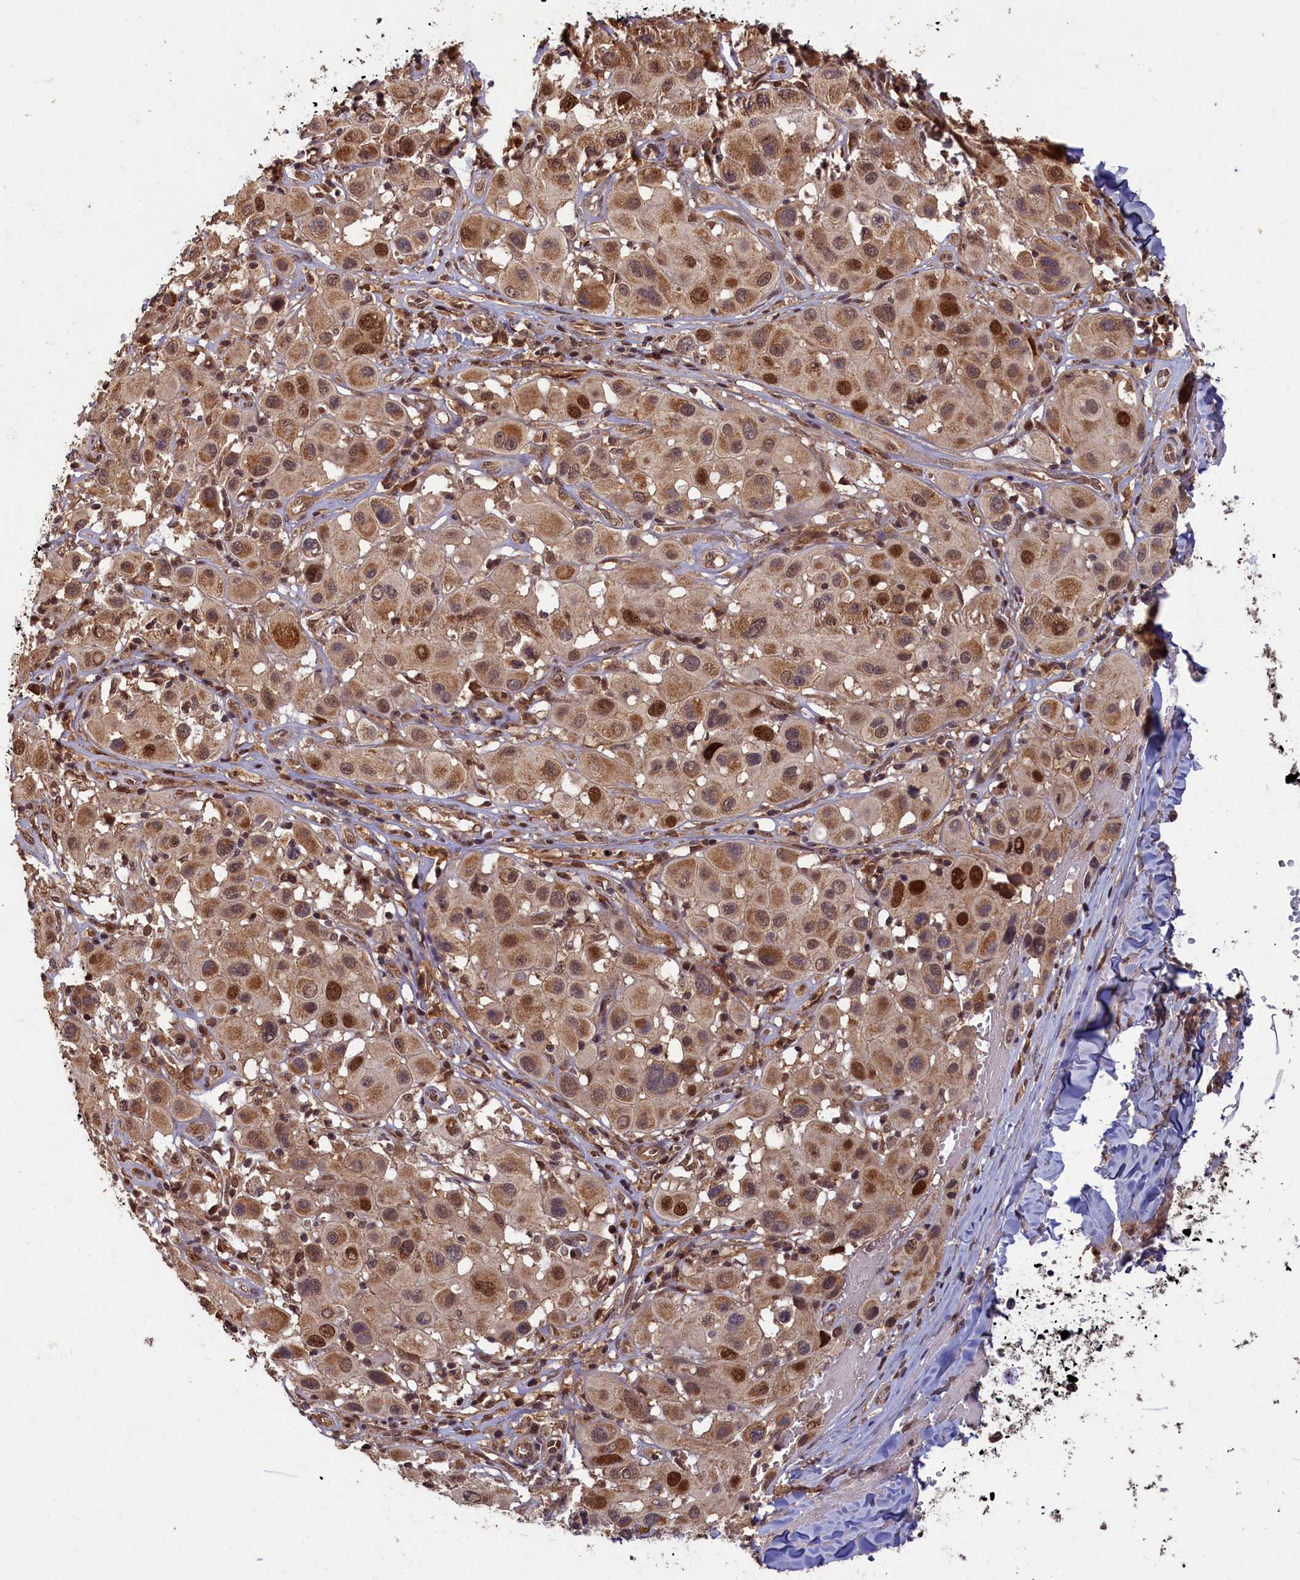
{"staining": {"intensity": "moderate", "quantity": ">75%", "location": "cytoplasmic/membranous,nuclear"}, "tissue": "melanoma", "cell_type": "Tumor cells", "image_type": "cancer", "snomed": [{"axis": "morphology", "description": "Malignant melanoma, Metastatic site"}, {"axis": "topography", "description": "Skin"}], "caption": "Malignant melanoma (metastatic site) stained for a protein exhibits moderate cytoplasmic/membranous and nuclear positivity in tumor cells.", "gene": "BRCA1", "patient": {"sex": "male", "age": 41}}